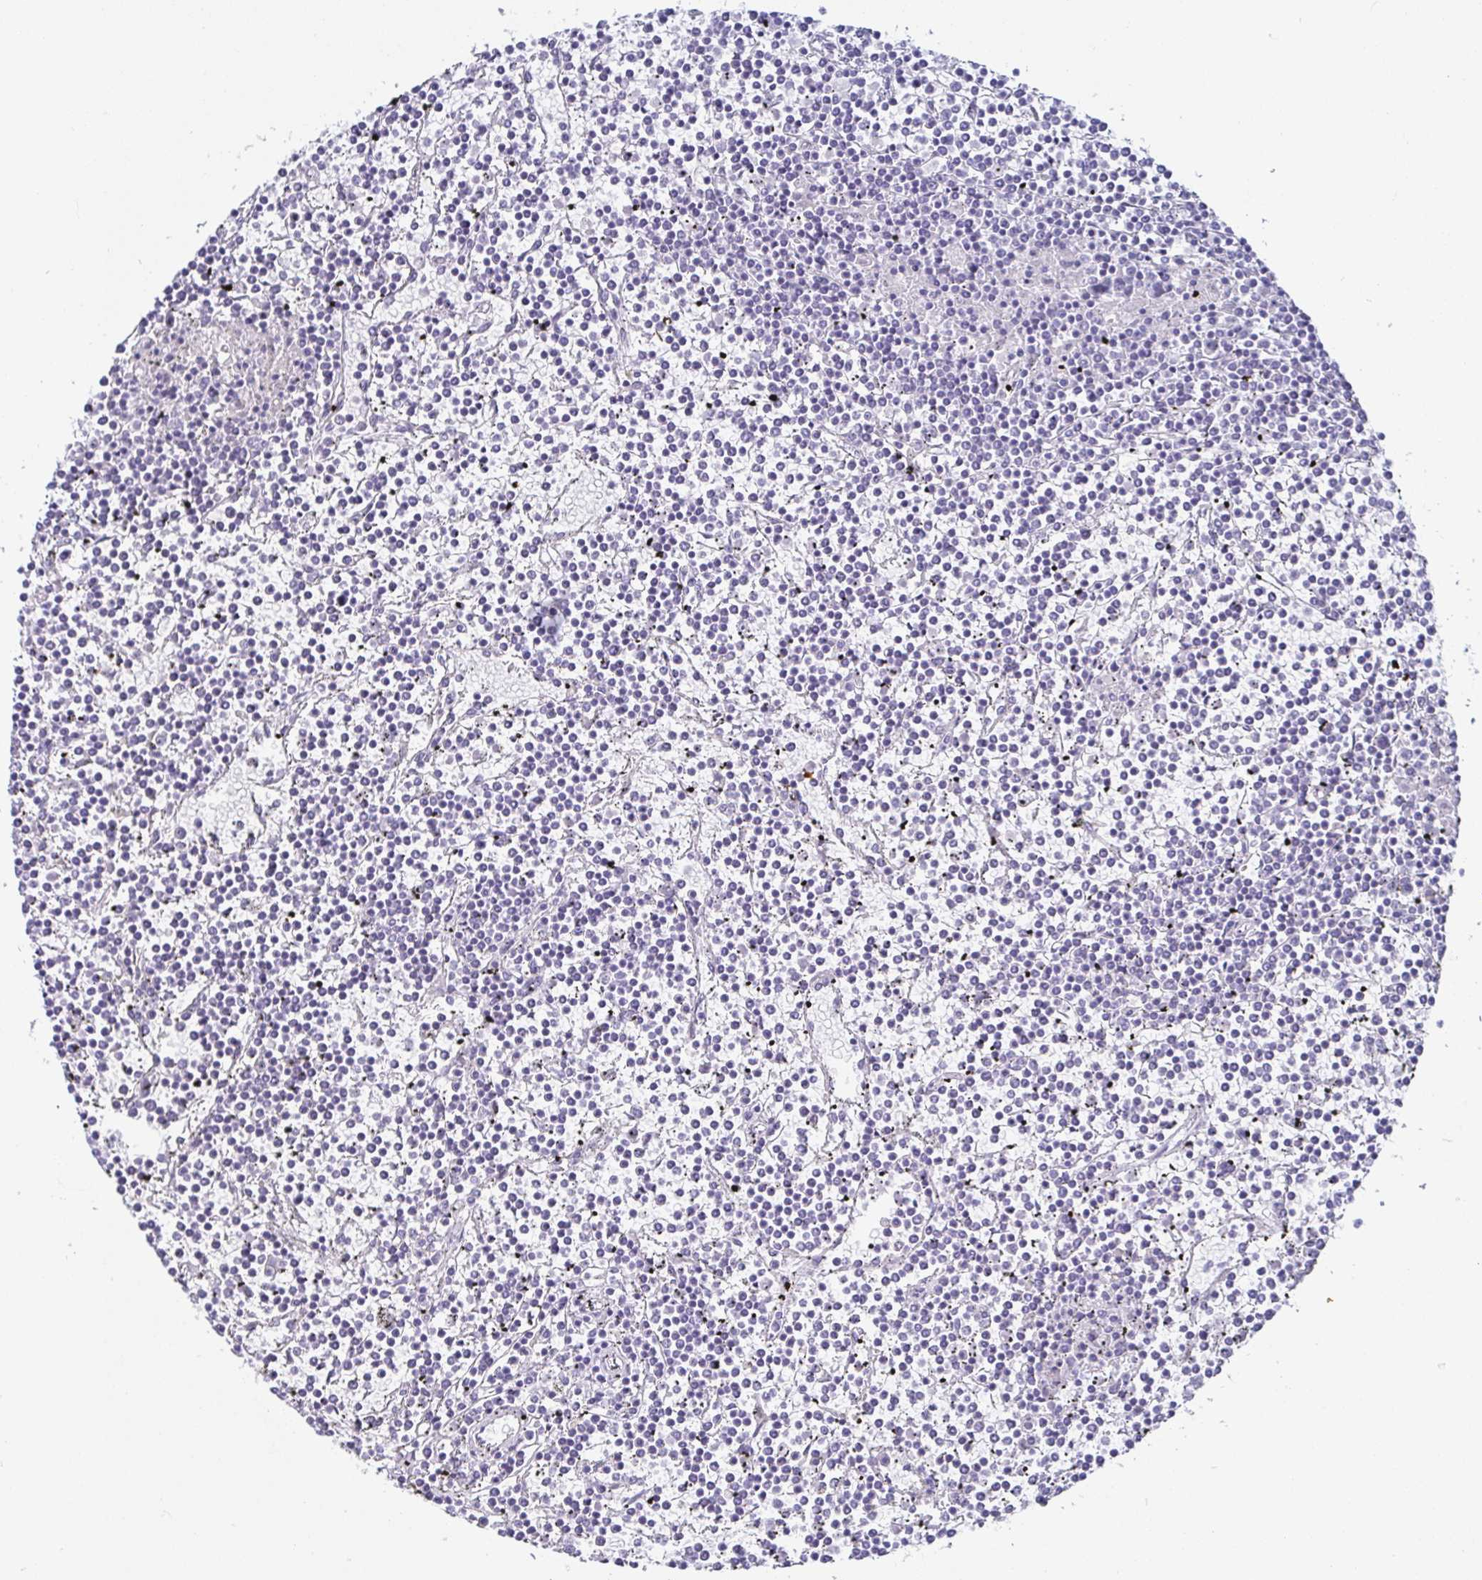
{"staining": {"intensity": "negative", "quantity": "none", "location": "none"}, "tissue": "lymphoma", "cell_type": "Tumor cells", "image_type": "cancer", "snomed": [{"axis": "morphology", "description": "Malignant lymphoma, non-Hodgkin's type, Low grade"}, {"axis": "topography", "description": "Spleen"}], "caption": "A high-resolution micrograph shows immunohistochemistry staining of lymphoma, which demonstrates no significant staining in tumor cells.", "gene": "ZG16B", "patient": {"sex": "female", "age": 19}}